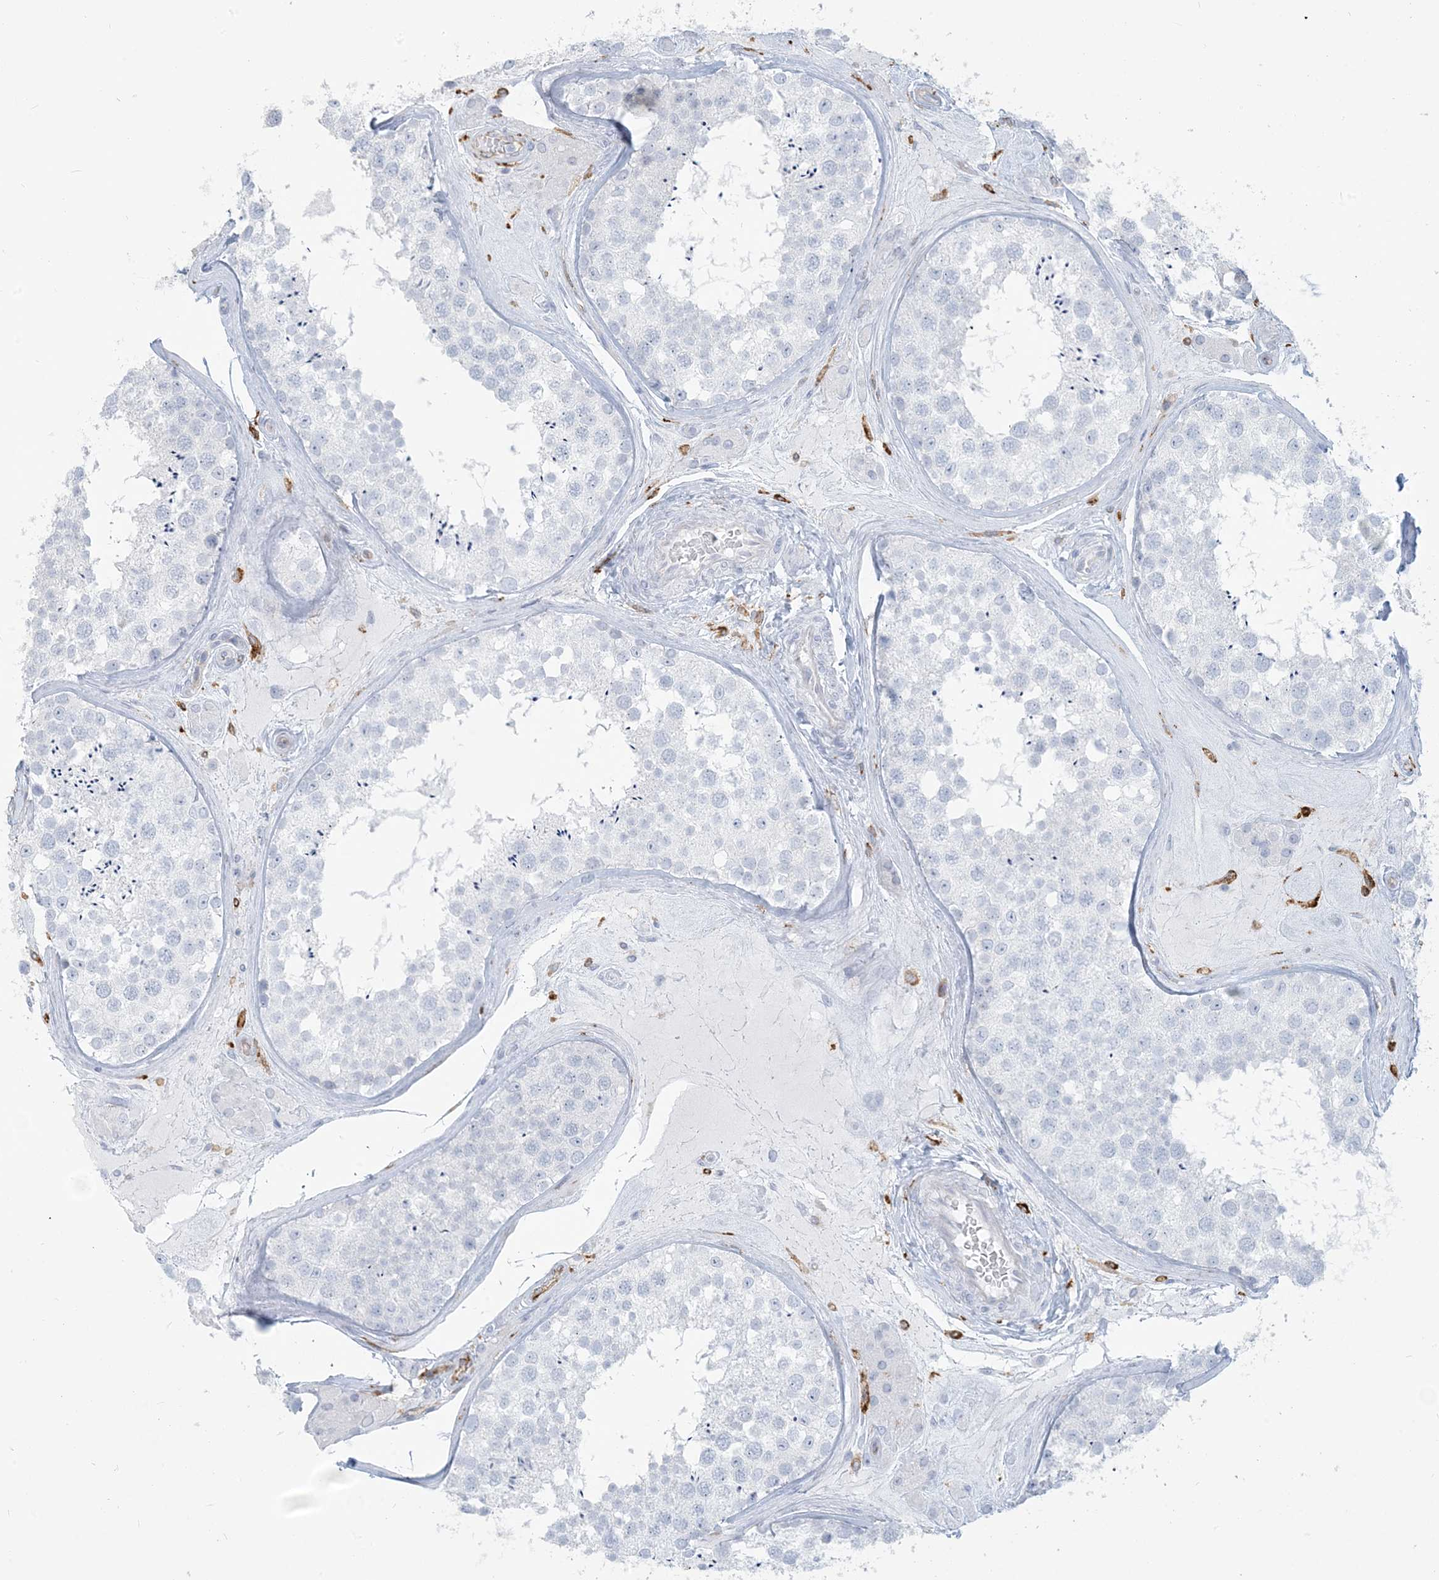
{"staining": {"intensity": "negative", "quantity": "none", "location": "none"}, "tissue": "testis", "cell_type": "Cells in seminiferous ducts", "image_type": "normal", "snomed": [{"axis": "morphology", "description": "Normal tissue, NOS"}, {"axis": "topography", "description": "Testis"}], "caption": "Cells in seminiferous ducts show no significant positivity in benign testis. The staining is performed using DAB (3,3'-diaminobenzidine) brown chromogen with nuclei counter-stained in using hematoxylin.", "gene": "HLA", "patient": {"sex": "male", "age": 46}}